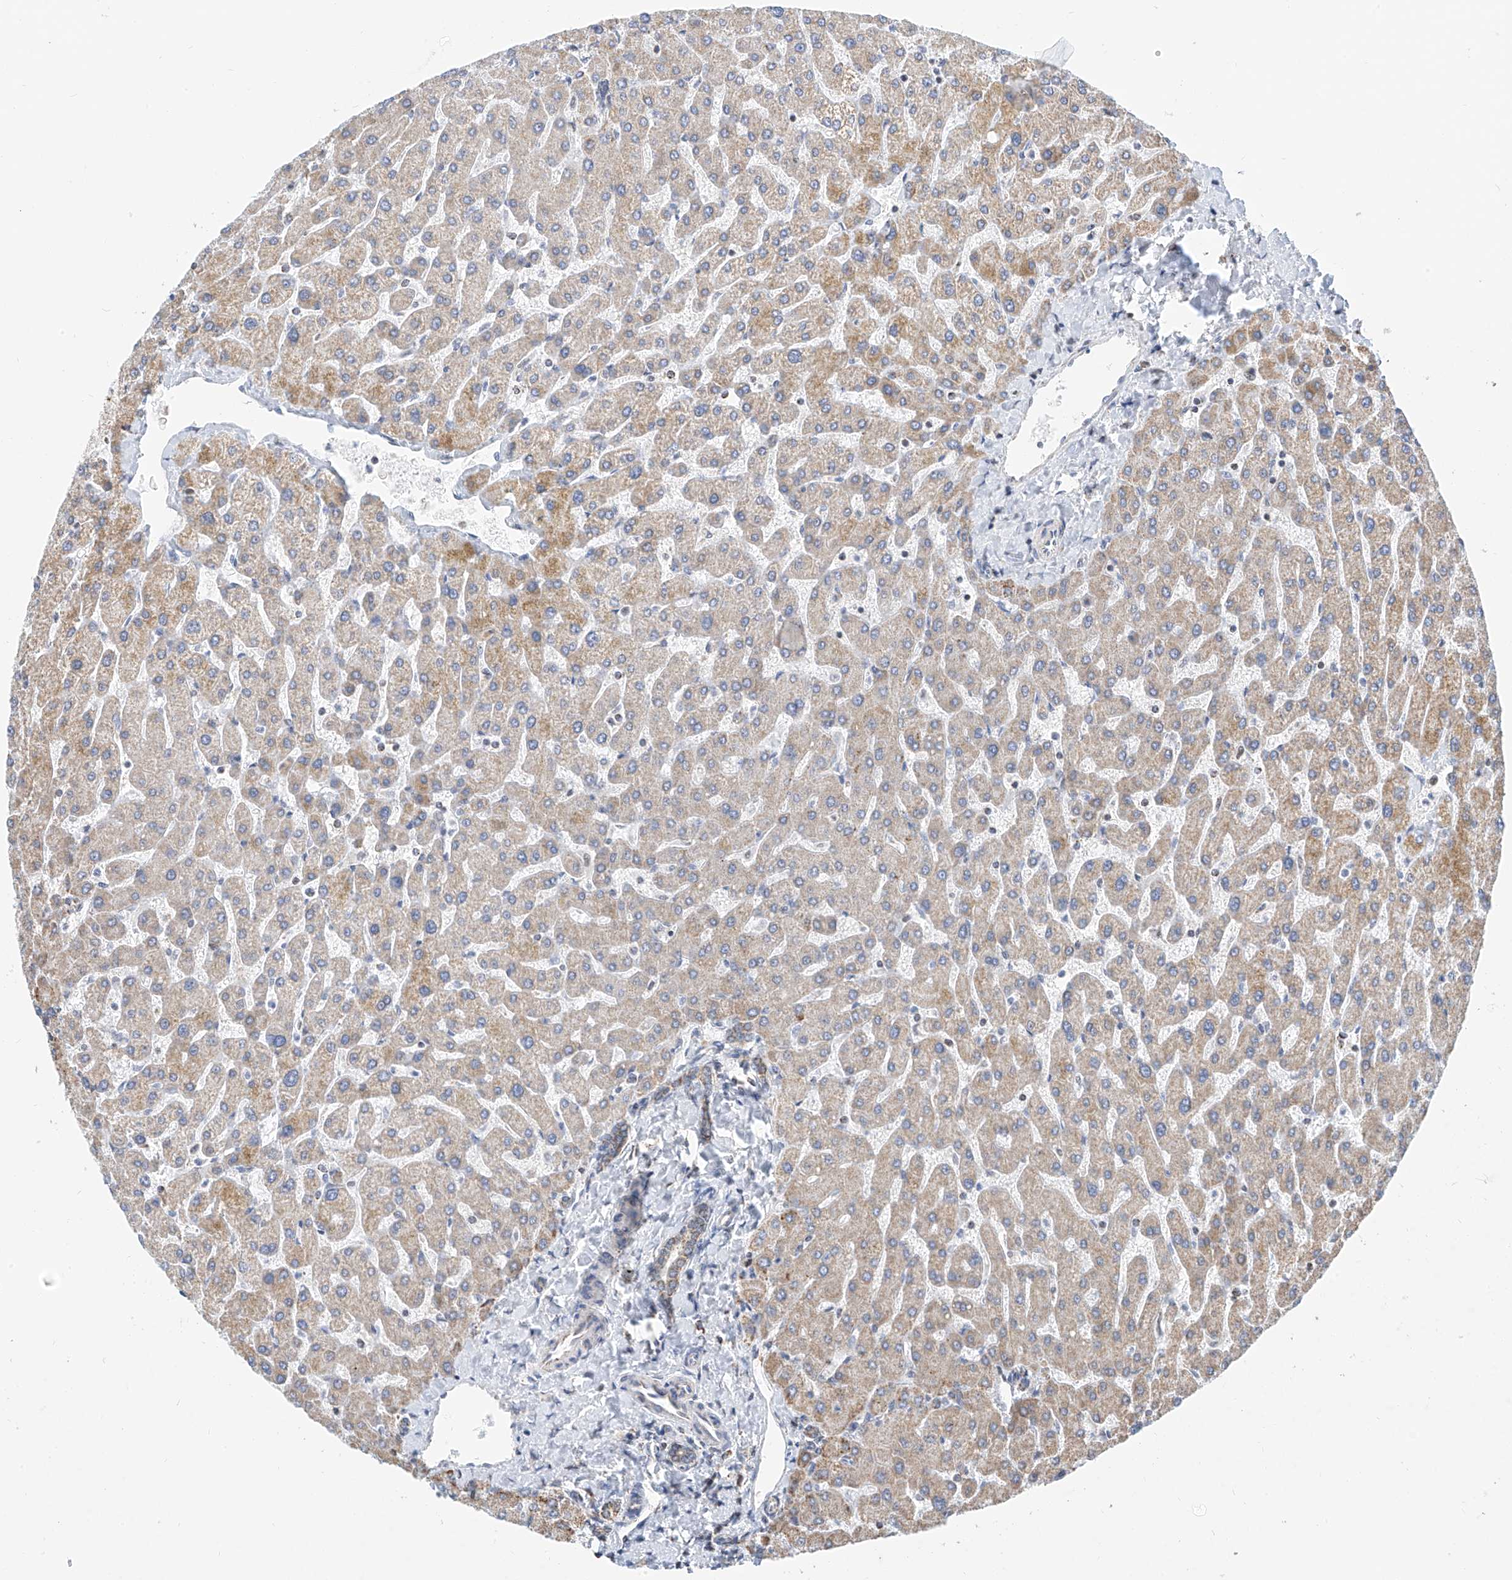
{"staining": {"intensity": "weak", "quantity": ">75%", "location": "cytoplasmic/membranous"}, "tissue": "liver", "cell_type": "Cholangiocytes", "image_type": "normal", "snomed": [{"axis": "morphology", "description": "Normal tissue, NOS"}, {"axis": "topography", "description": "Liver"}], "caption": "Liver stained with immunohistochemistry shows weak cytoplasmic/membranous expression in approximately >75% of cholangiocytes. (DAB IHC with brightfield microscopy, high magnification).", "gene": "NALCN", "patient": {"sex": "male", "age": 55}}